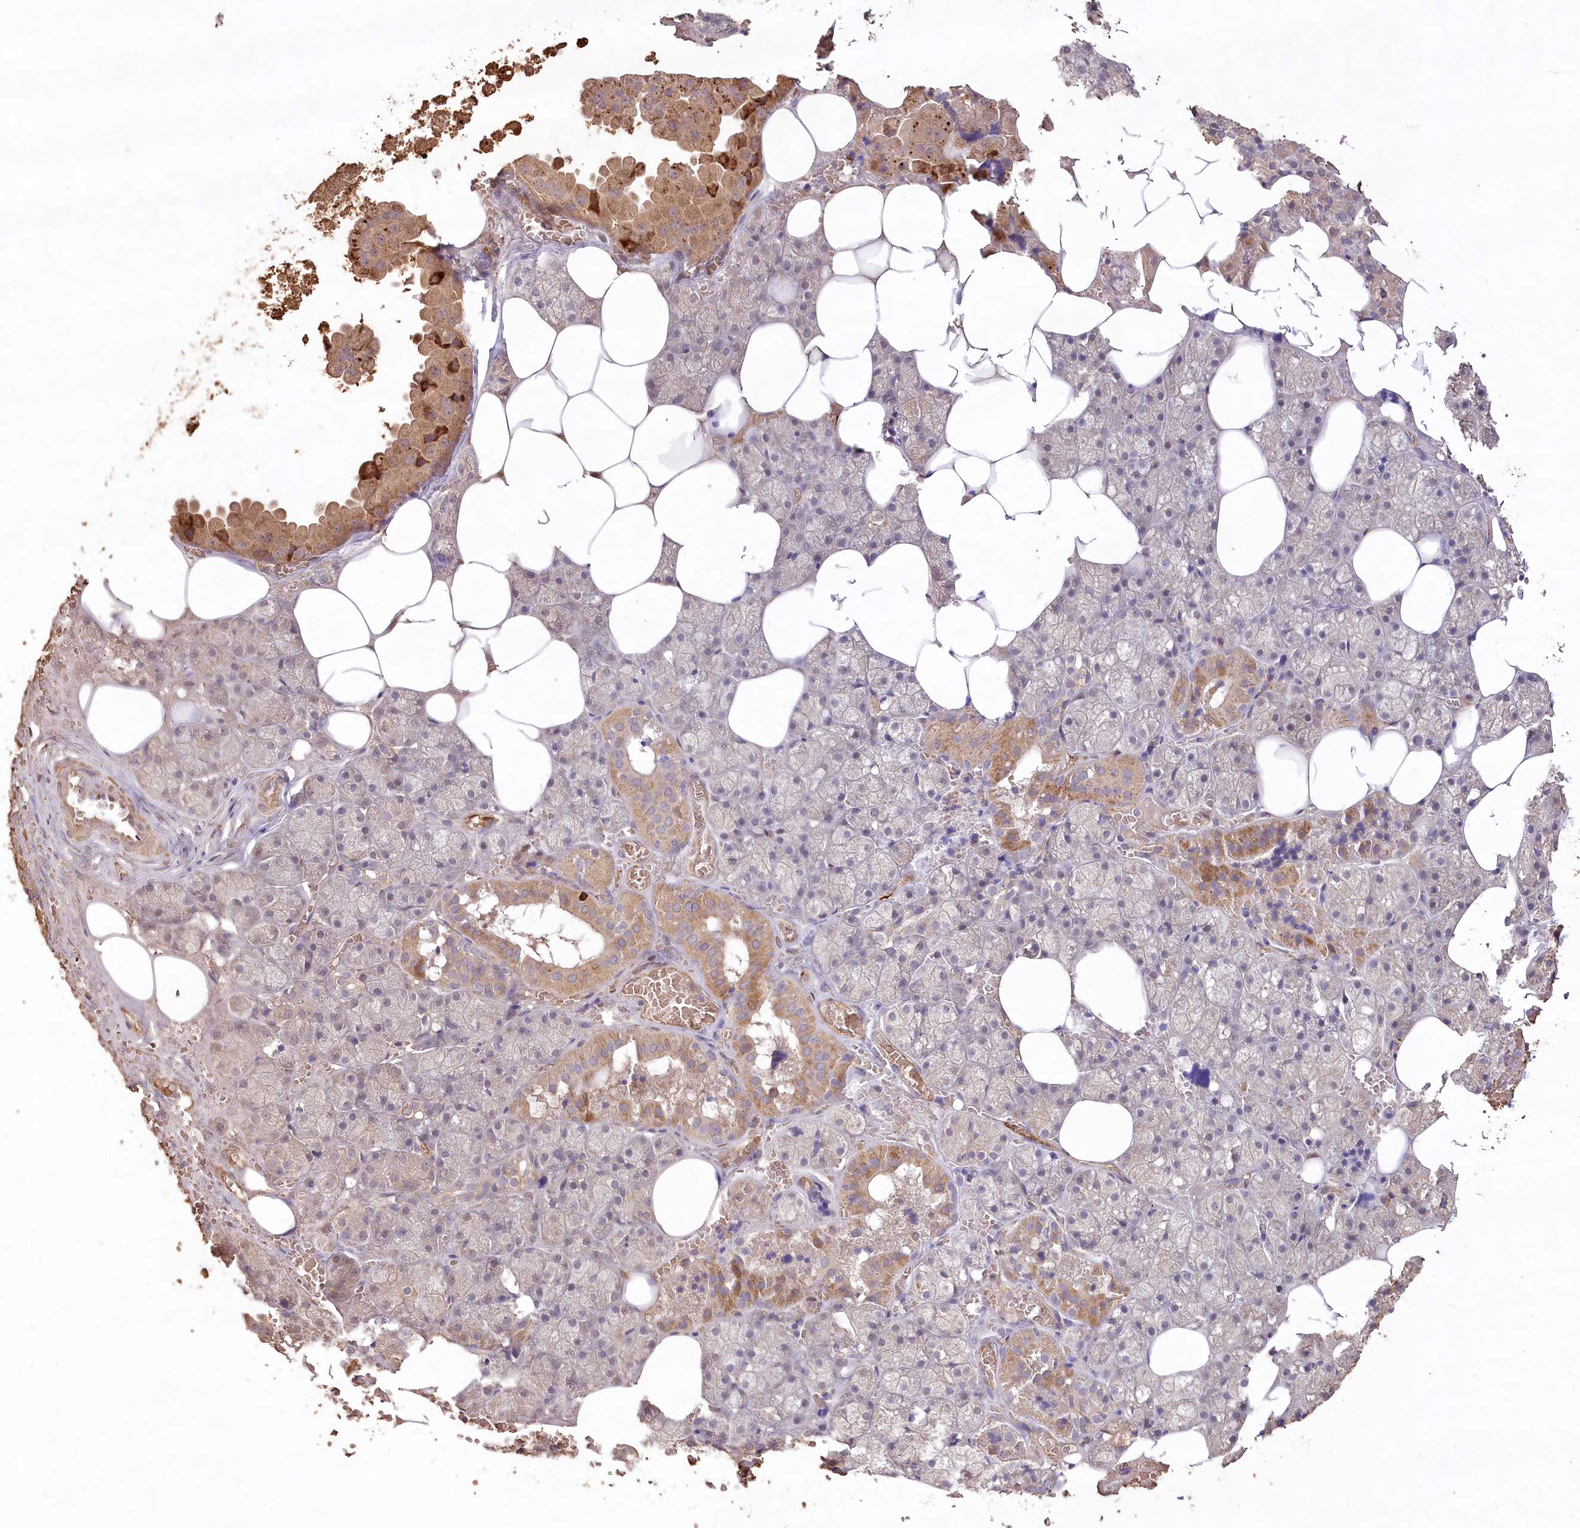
{"staining": {"intensity": "moderate", "quantity": "25%-75%", "location": "cytoplasmic/membranous"}, "tissue": "salivary gland", "cell_type": "Glandular cells", "image_type": "normal", "snomed": [{"axis": "morphology", "description": "Normal tissue, NOS"}, {"axis": "topography", "description": "Salivary gland"}], "caption": "IHC (DAB (3,3'-diaminobenzidine)) staining of unremarkable salivary gland shows moderate cytoplasmic/membranous protein expression in approximately 25%-75% of glandular cells.", "gene": "IRAK1BP1", "patient": {"sex": "male", "age": 62}}